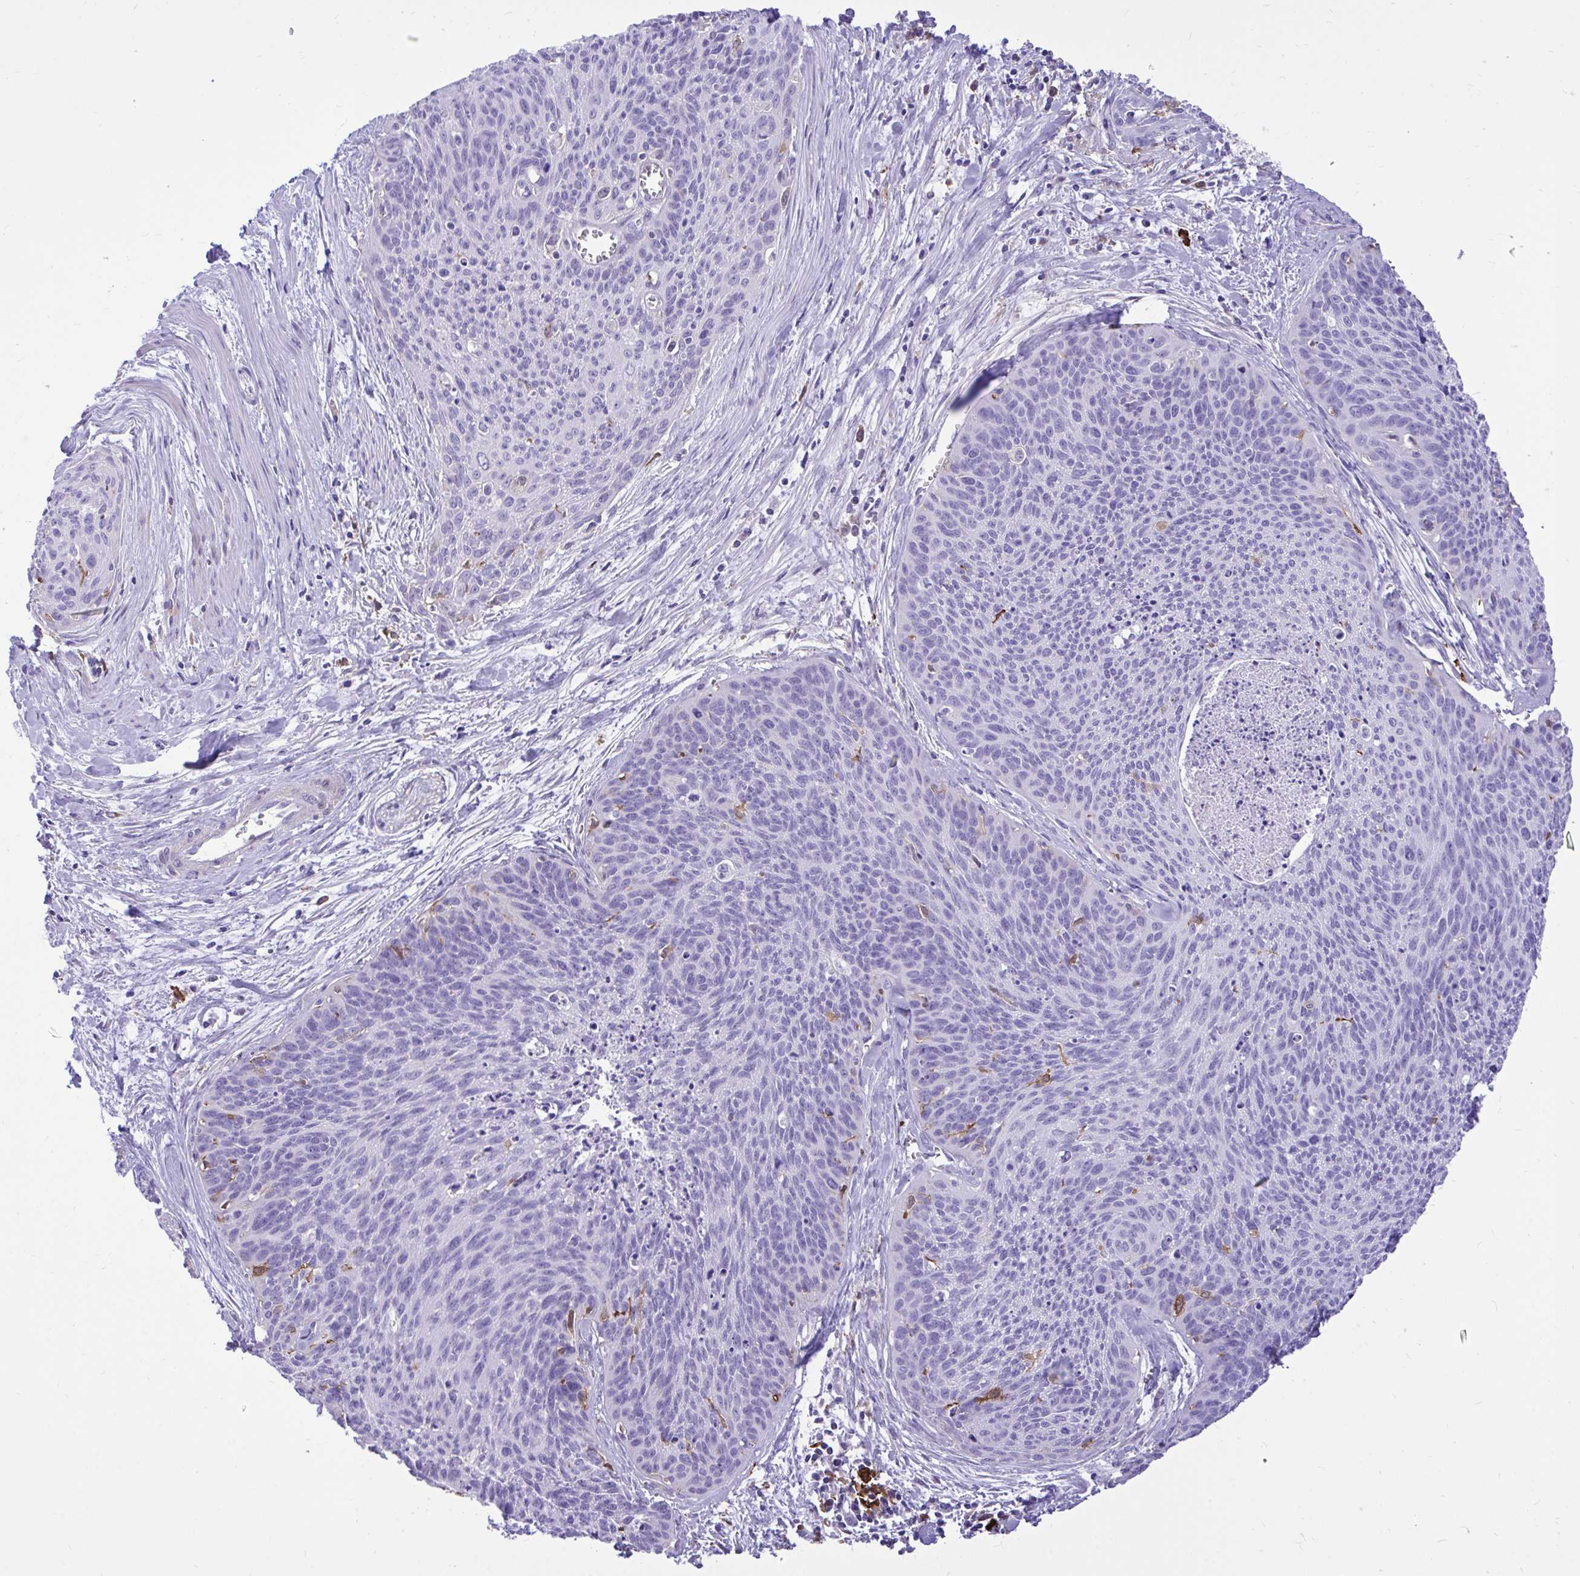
{"staining": {"intensity": "moderate", "quantity": "<25%", "location": "cytoplasmic/membranous"}, "tissue": "cervical cancer", "cell_type": "Tumor cells", "image_type": "cancer", "snomed": [{"axis": "morphology", "description": "Squamous cell carcinoma, NOS"}, {"axis": "topography", "description": "Cervix"}], "caption": "There is low levels of moderate cytoplasmic/membranous positivity in tumor cells of cervical squamous cell carcinoma, as demonstrated by immunohistochemical staining (brown color).", "gene": "TLR7", "patient": {"sex": "female", "age": 55}}